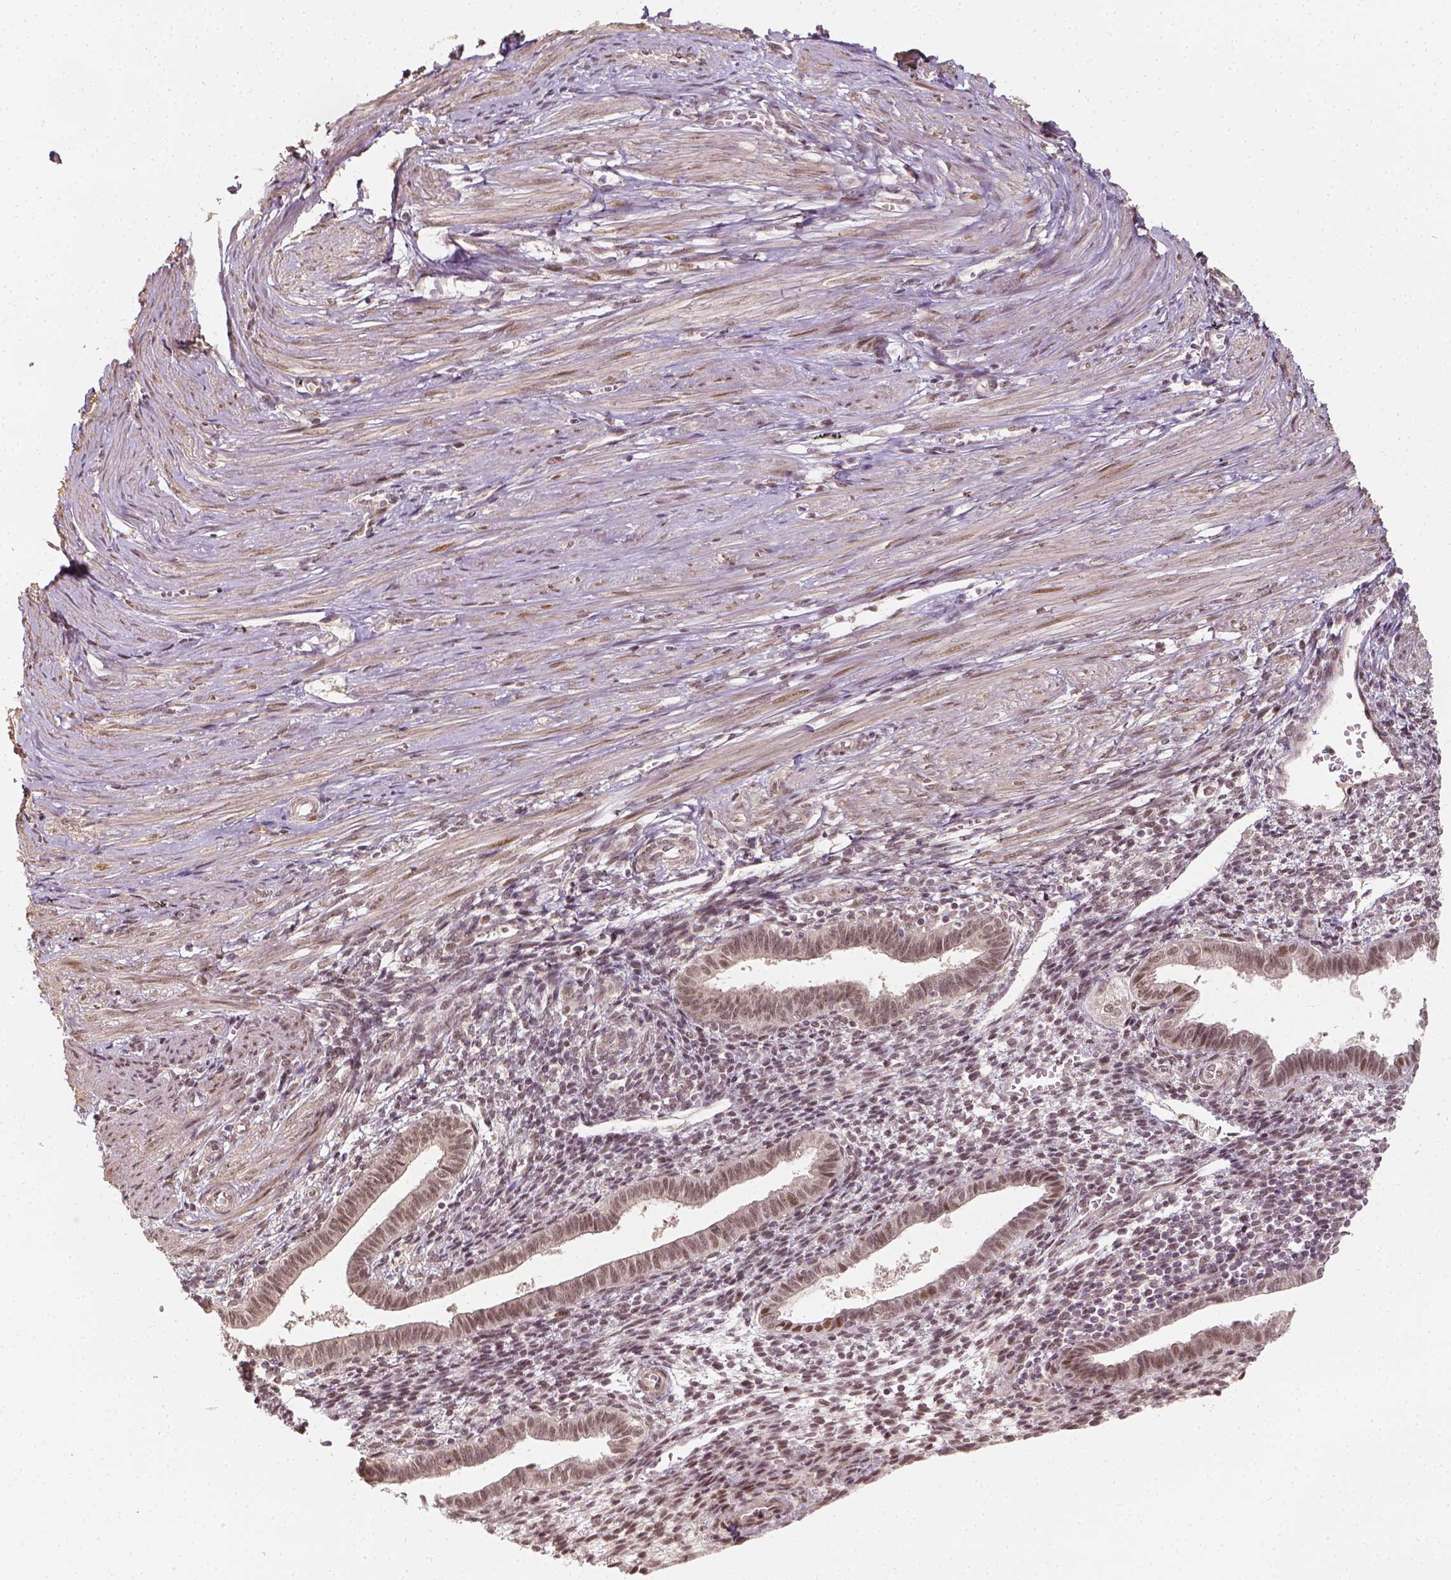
{"staining": {"intensity": "weak", "quantity": ">75%", "location": "nuclear"}, "tissue": "endometrium", "cell_type": "Cells in endometrial stroma", "image_type": "normal", "snomed": [{"axis": "morphology", "description": "Normal tissue, NOS"}, {"axis": "topography", "description": "Endometrium"}], "caption": "Protein staining of normal endometrium displays weak nuclear staining in approximately >75% of cells in endometrial stroma.", "gene": "ZMAT3", "patient": {"sex": "female", "age": 37}}